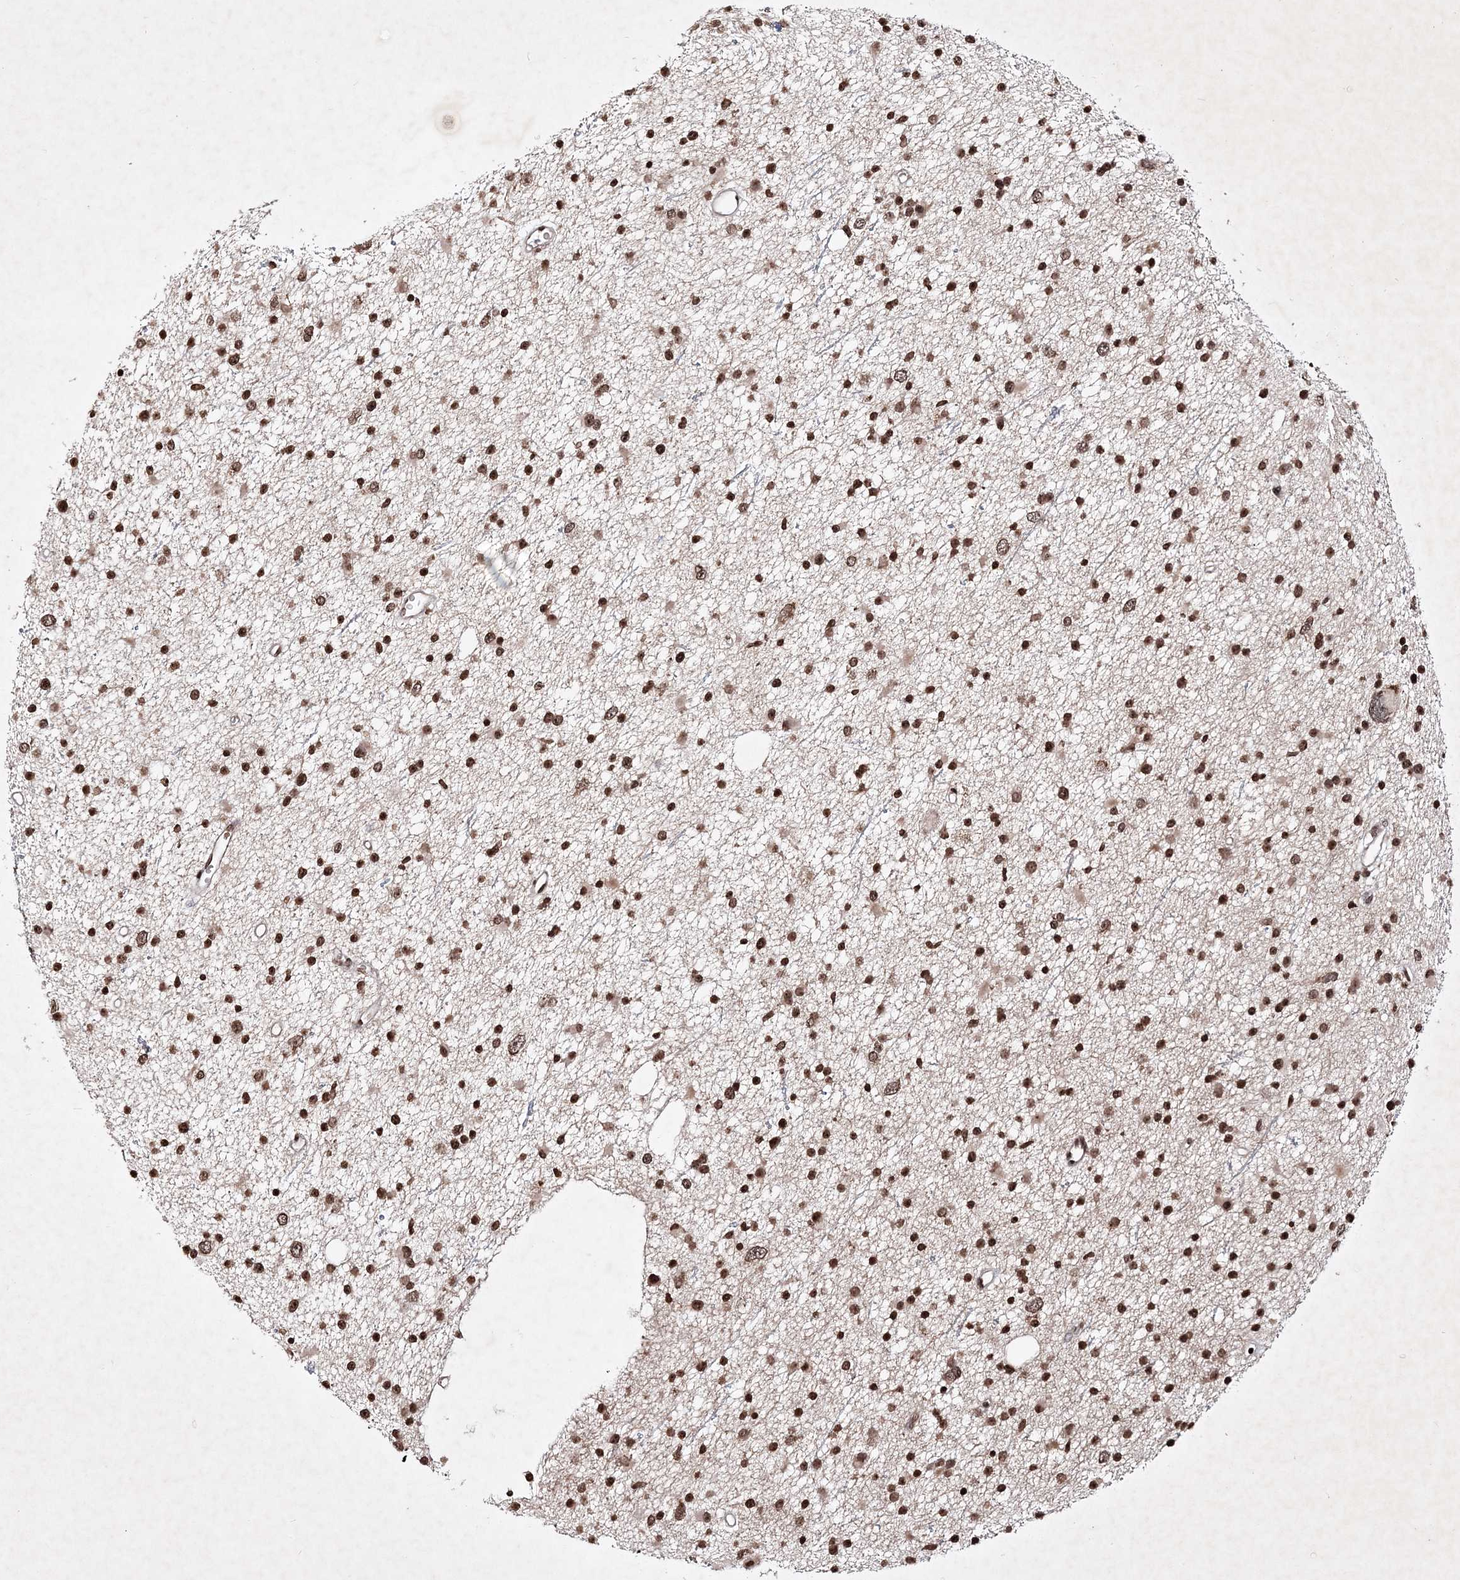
{"staining": {"intensity": "strong", "quantity": ">75%", "location": "nuclear"}, "tissue": "glioma", "cell_type": "Tumor cells", "image_type": "cancer", "snomed": [{"axis": "morphology", "description": "Glioma, malignant, Low grade"}, {"axis": "topography", "description": "Cerebral cortex"}], "caption": "This histopathology image displays glioma stained with immunohistochemistry (IHC) to label a protein in brown. The nuclear of tumor cells show strong positivity for the protein. Nuclei are counter-stained blue.", "gene": "SOWAHB", "patient": {"sex": "female", "age": 39}}